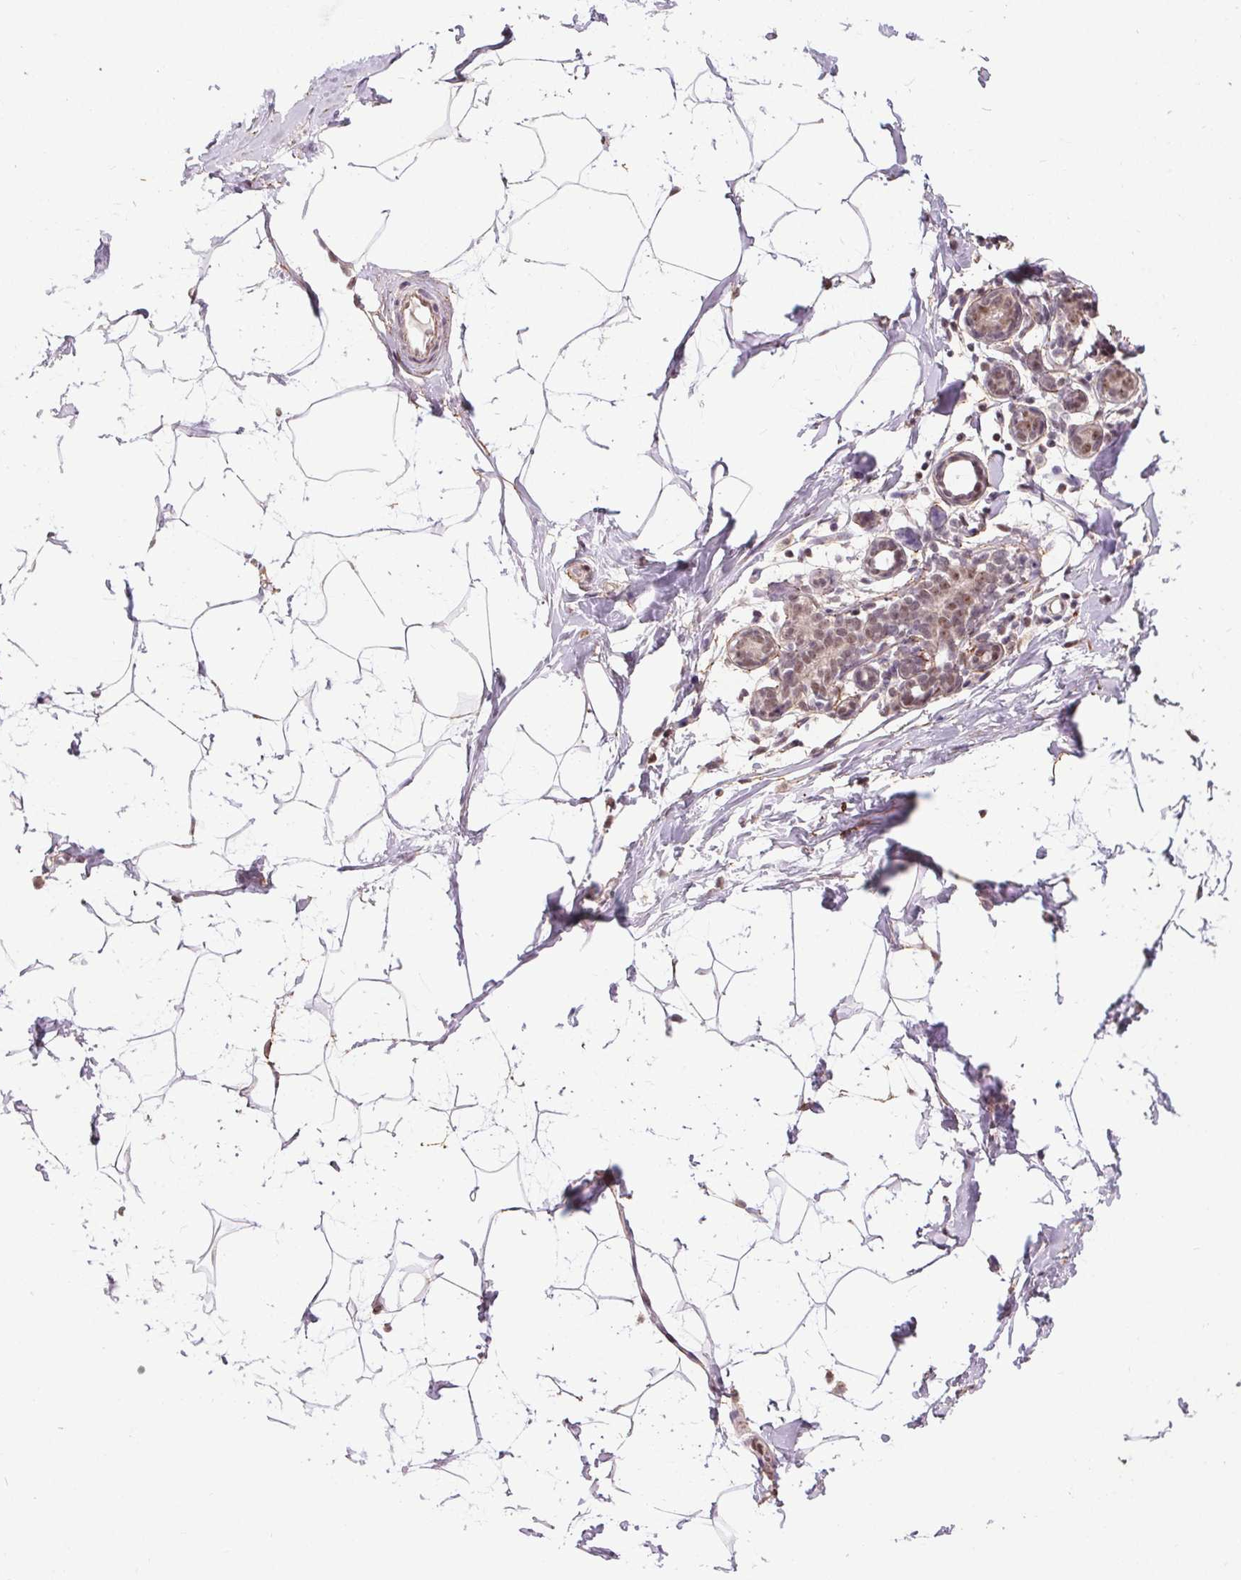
{"staining": {"intensity": "moderate", "quantity": "<25%", "location": "cytoplasmic/membranous,nuclear"}, "tissue": "breast", "cell_type": "Adipocytes", "image_type": "normal", "snomed": [{"axis": "morphology", "description": "Normal tissue, NOS"}, {"axis": "topography", "description": "Breast"}], "caption": "Brown immunohistochemical staining in benign human breast displays moderate cytoplasmic/membranous,nuclear staining in approximately <25% of adipocytes.", "gene": "KIAA0232", "patient": {"sex": "female", "age": 32}}